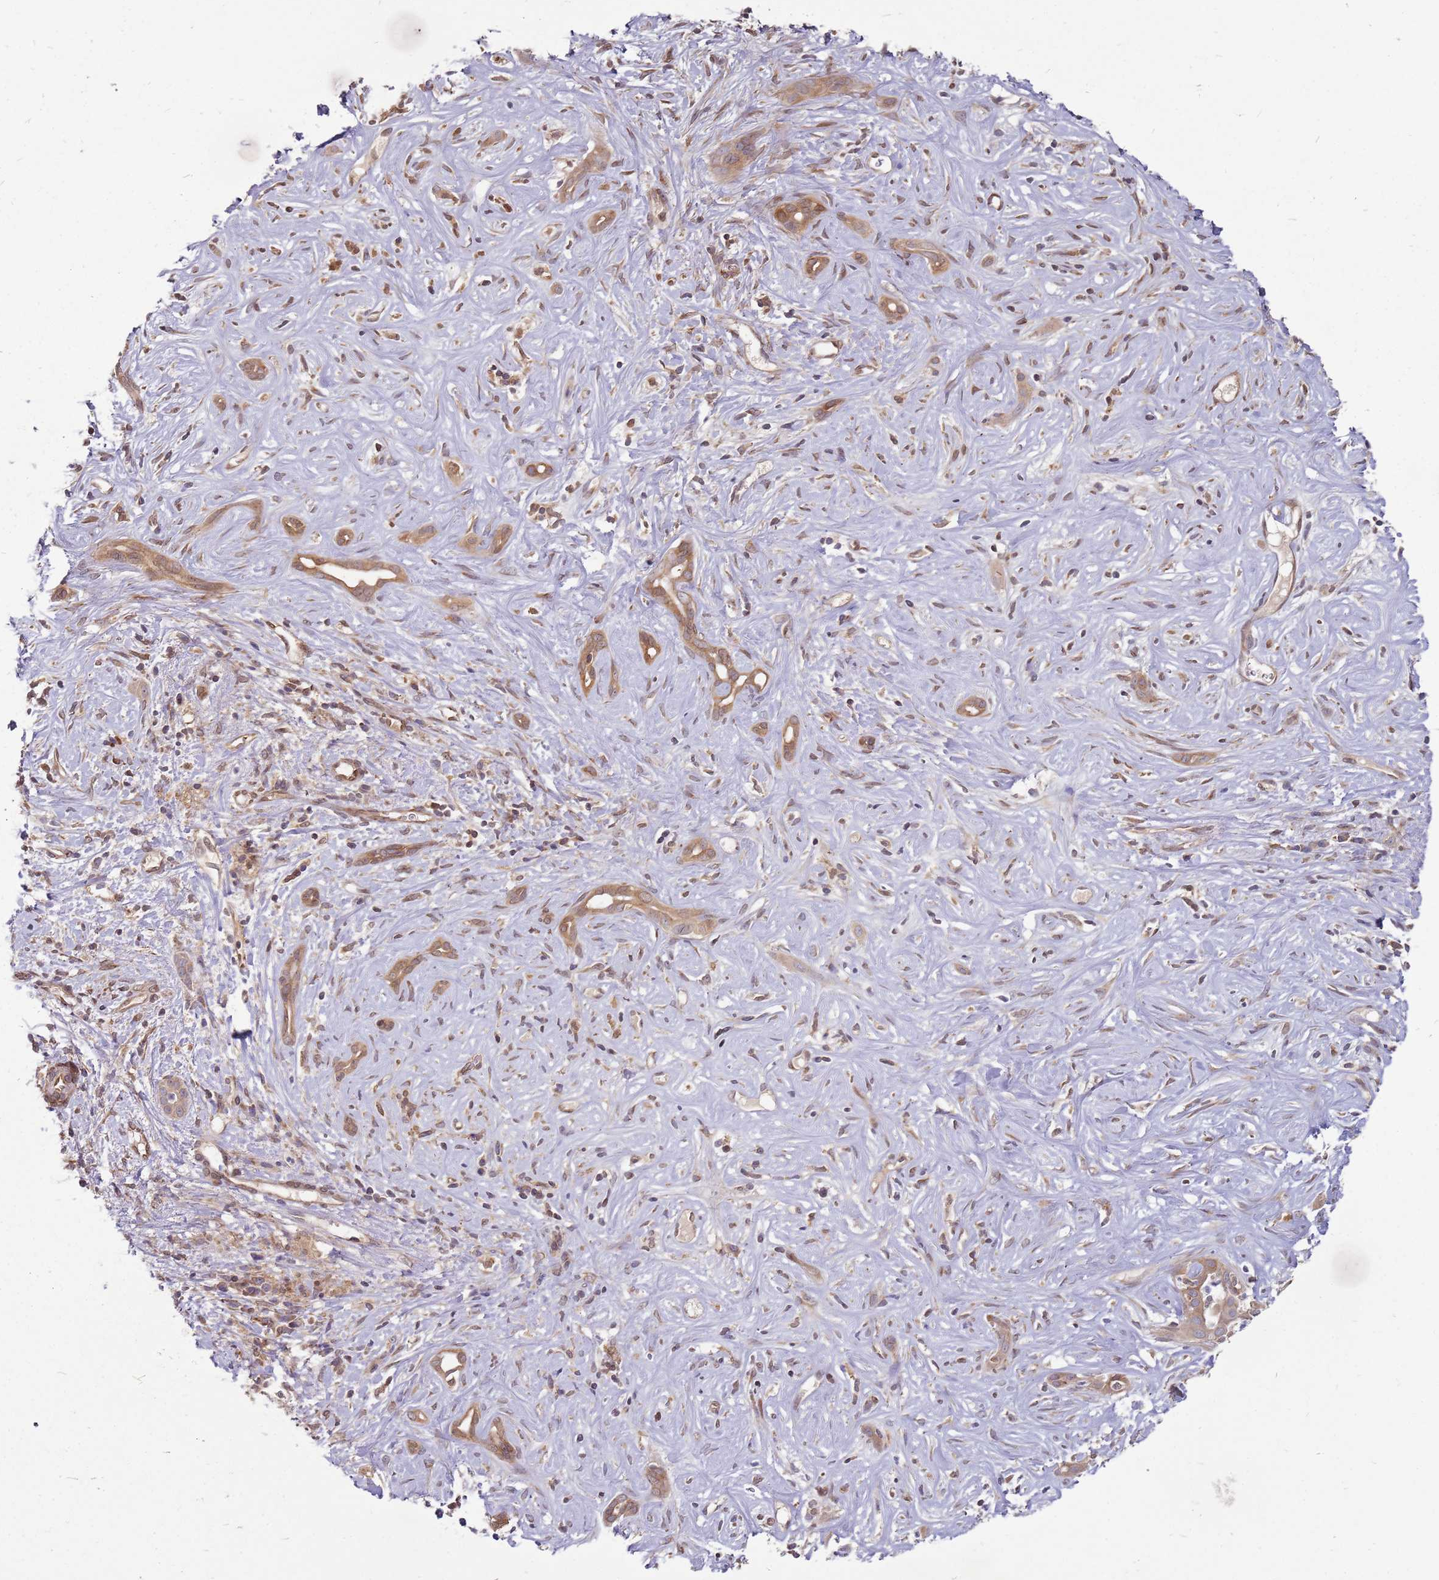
{"staining": {"intensity": "moderate", "quantity": ">75%", "location": "cytoplasmic/membranous"}, "tissue": "liver cancer", "cell_type": "Tumor cells", "image_type": "cancer", "snomed": [{"axis": "morphology", "description": "Cholangiocarcinoma"}, {"axis": "topography", "description": "Liver"}], "caption": "A histopathology image of liver cancer (cholangiocarcinoma) stained for a protein displays moderate cytoplasmic/membranous brown staining in tumor cells.", "gene": "NUDT14", "patient": {"sex": "male", "age": 67}}